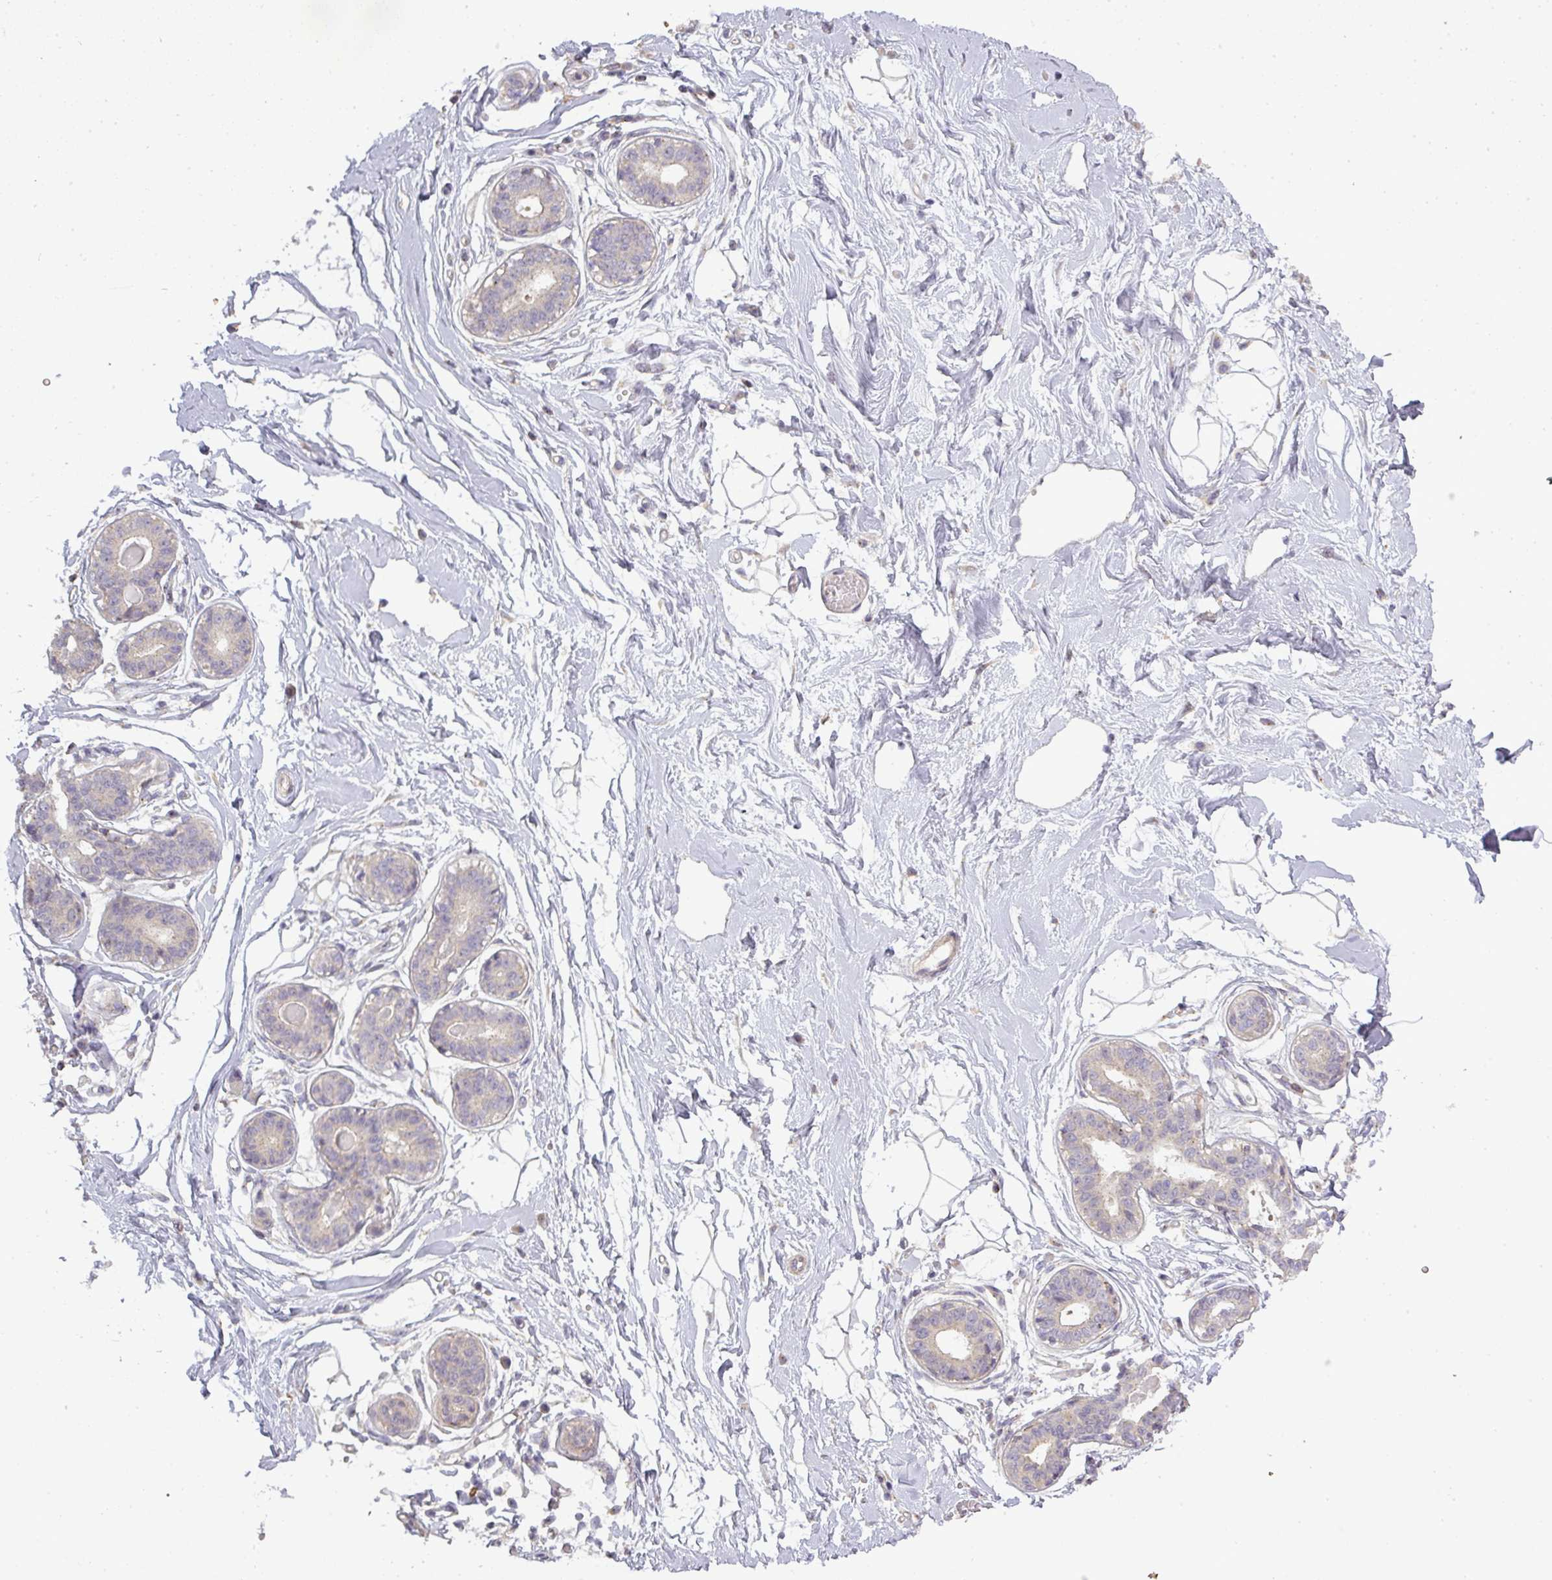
{"staining": {"intensity": "negative", "quantity": "none", "location": "none"}, "tissue": "breast", "cell_type": "Adipocytes", "image_type": "normal", "snomed": [{"axis": "morphology", "description": "Normal tissue, NOS"}, {"axis": "topography", "description": "Breast"}], "caption": "High power microscopy photomicrograph of an IHC micrograph of normal breast, revealing no significant positivity in adipocytes.", "gene": "NIN", "patient": {"sex": "female", "age": 45}}